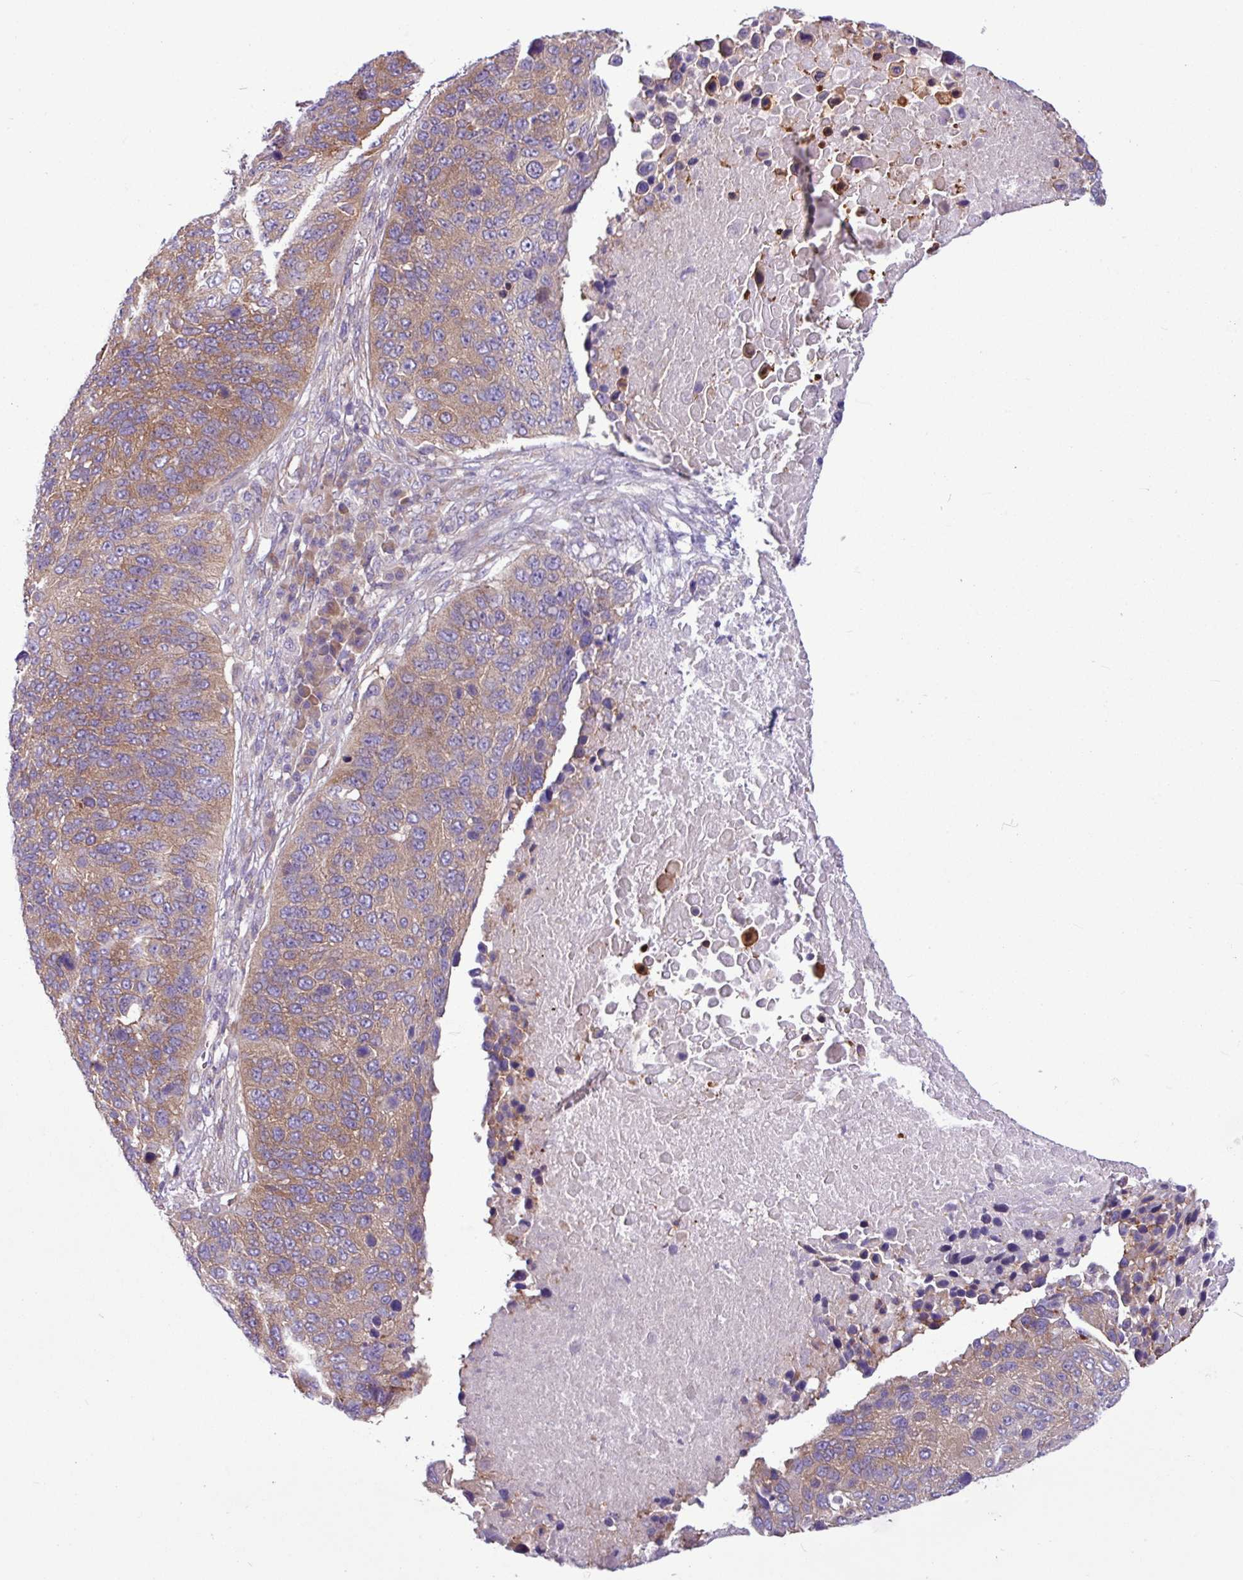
{"staining": {"intensity": "moderate", "quantity": ">75%", "location": "cytoplasmic/membranous"}, "tissue": "lung cancer", "cell_type": "Tumor cells", "image_type": "cancer", "snomed": [{"axis": "morphology", "description": "Normal tissue, NOS"}, {"axis": "morphology", "description": "Squamous cell carcinoma, NOS"}, {"axis": "topography", "description": "Lymph node"}, {"axis": "topography", "description": "Lung"}], "caption": "Immunohistochemistry histopathology image of human lung squamous cell carcinoma stained for a protein (brown), which demonstrates medium levels of moderate cytoplasmic/membranous expression in about >75% of tumor cells.", "gene": "MROH2A", "patient": {"sex": "male", "age": 66}}